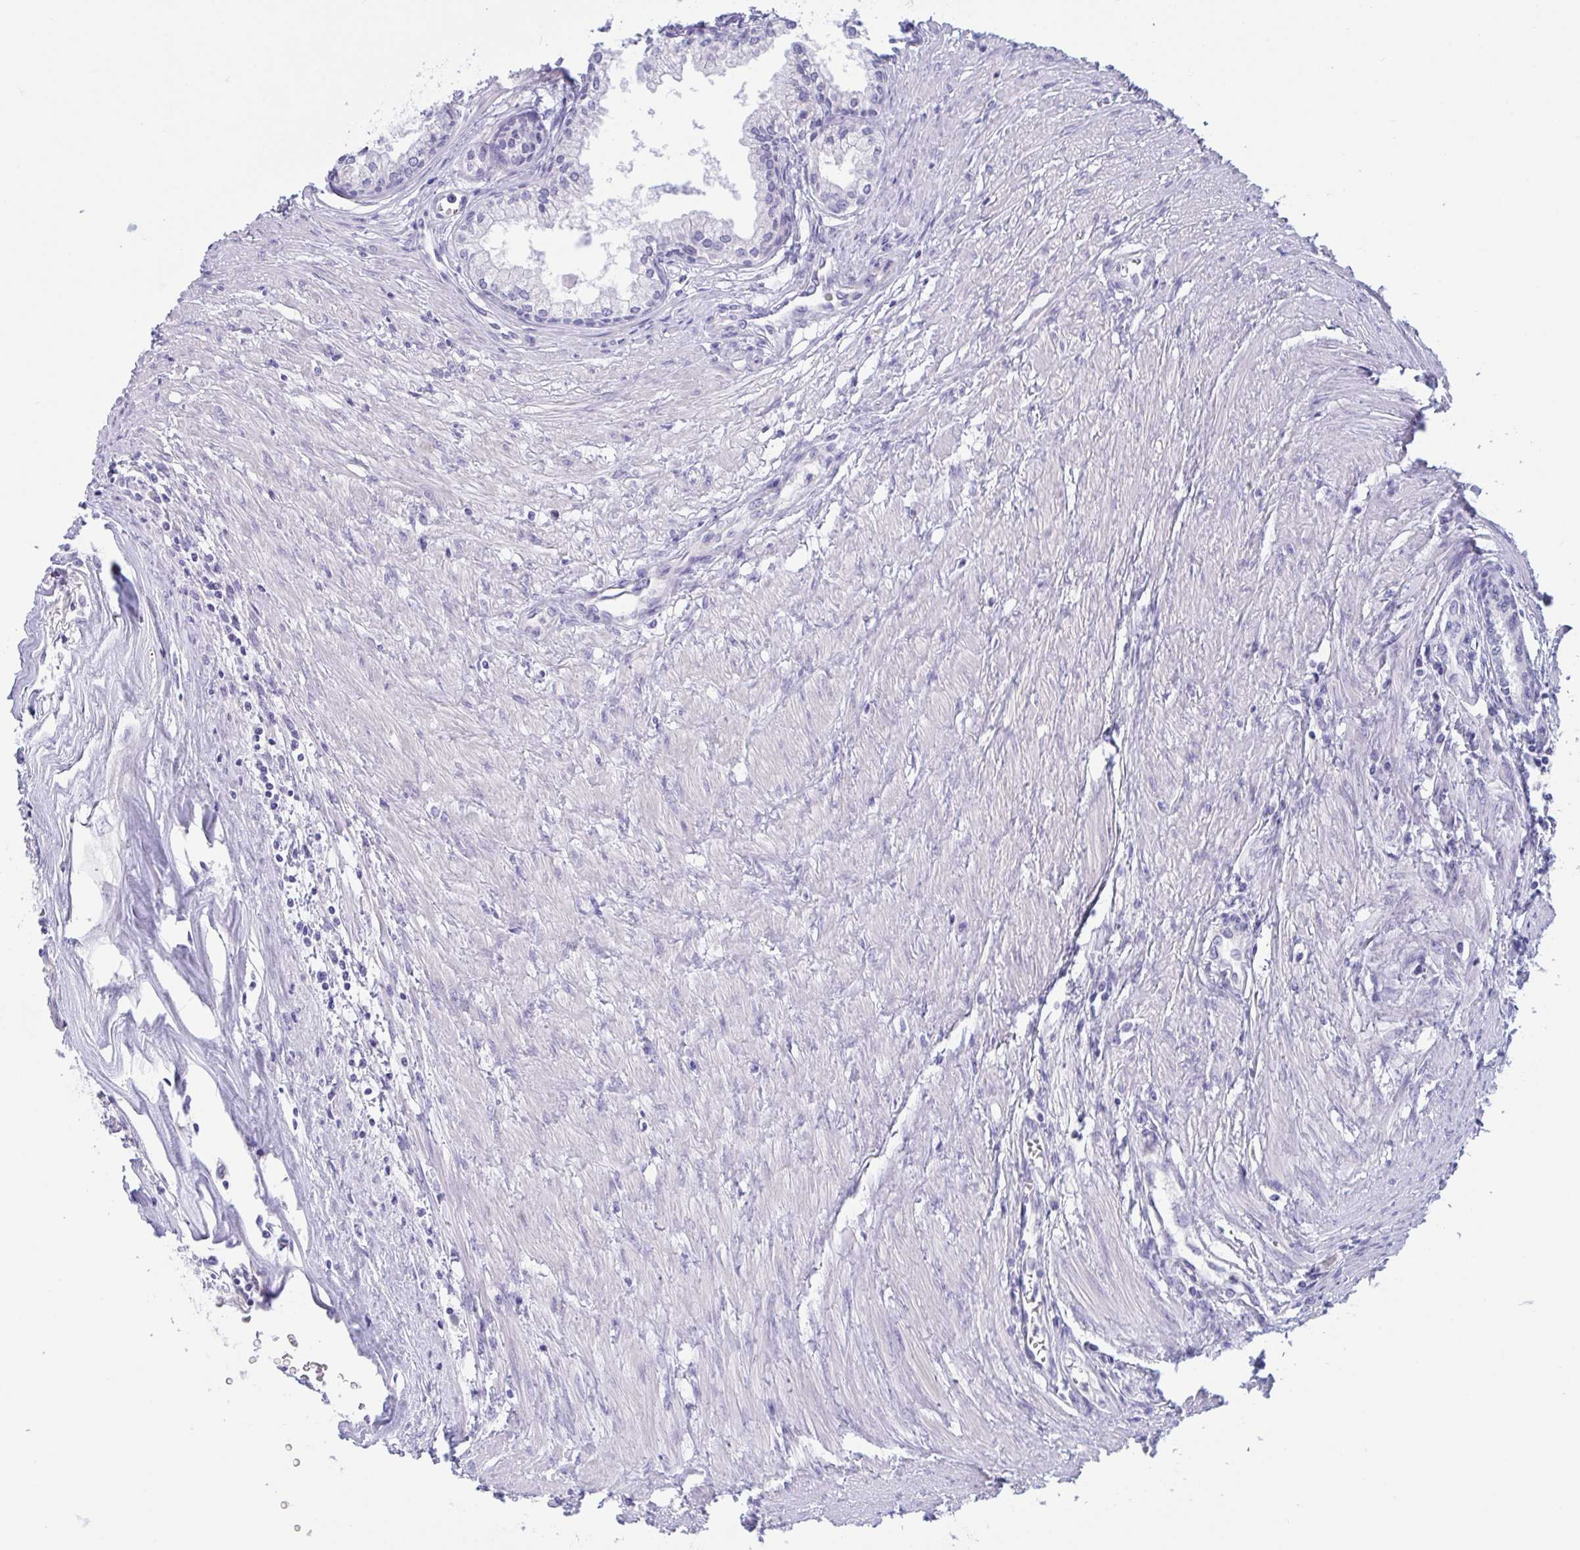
{"staining": {"intensity": "negative", "quantity": "none", "location": "none"}, "tissue": "prostate cancer", "cell_type": "Tumor cells", "image_type": "cancer", "snomed": [{"axis": "morphology", "description": "Adenocarcinoma, High grade"}, {"axis": "topography", "description": "Prostate"}], "caption": "Histopathology image shows no protein staining in tumor cells of prostate cancer (adenocarcinoma (high-grade)) tissue.", "gene": "OXLD1", "patient": {"sex": "male", "age": 68}}